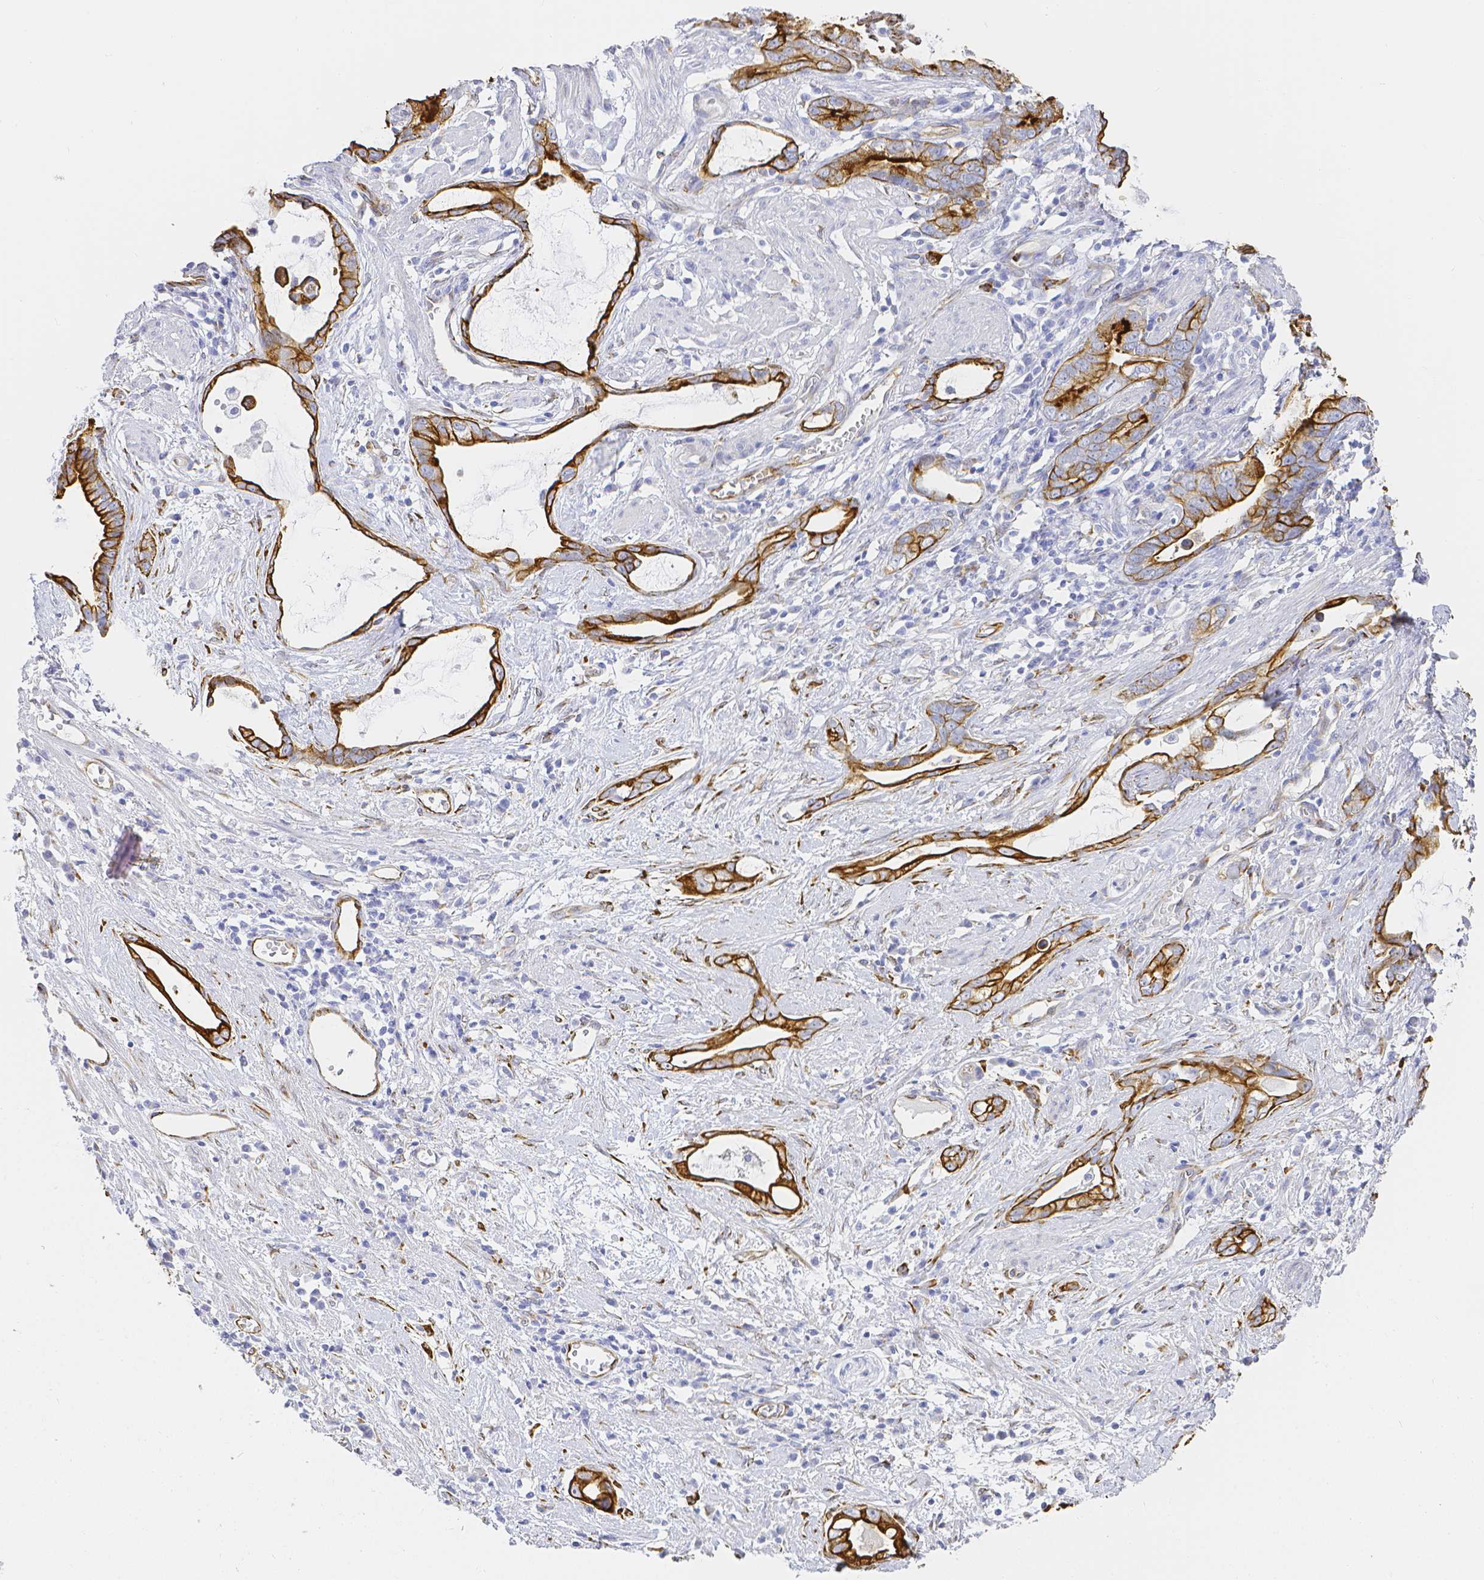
{"staining": {"intensity": "strong", "quantity": "<25%", "location": "cytoplasmic/membranous"}, "tissue": "stomach cancer", "cell_type": "Tumor cells", "image_type": "cancer", "snomed": [{"axis": "morphology", "description": "Adenocarcinoma, NOS"}, {"axis": "topography", "description": "Stomach"}], "caption": "Tumor cells reveal strong cytoplasmic/membranous positivity in about <25% of cells in stomach cancer (adenocarcinoma). The protein is shown in brown color, while the nuclei are stained blue.", "gene": "SMURF1", "patient": {"sex": "male", "age": 55}}